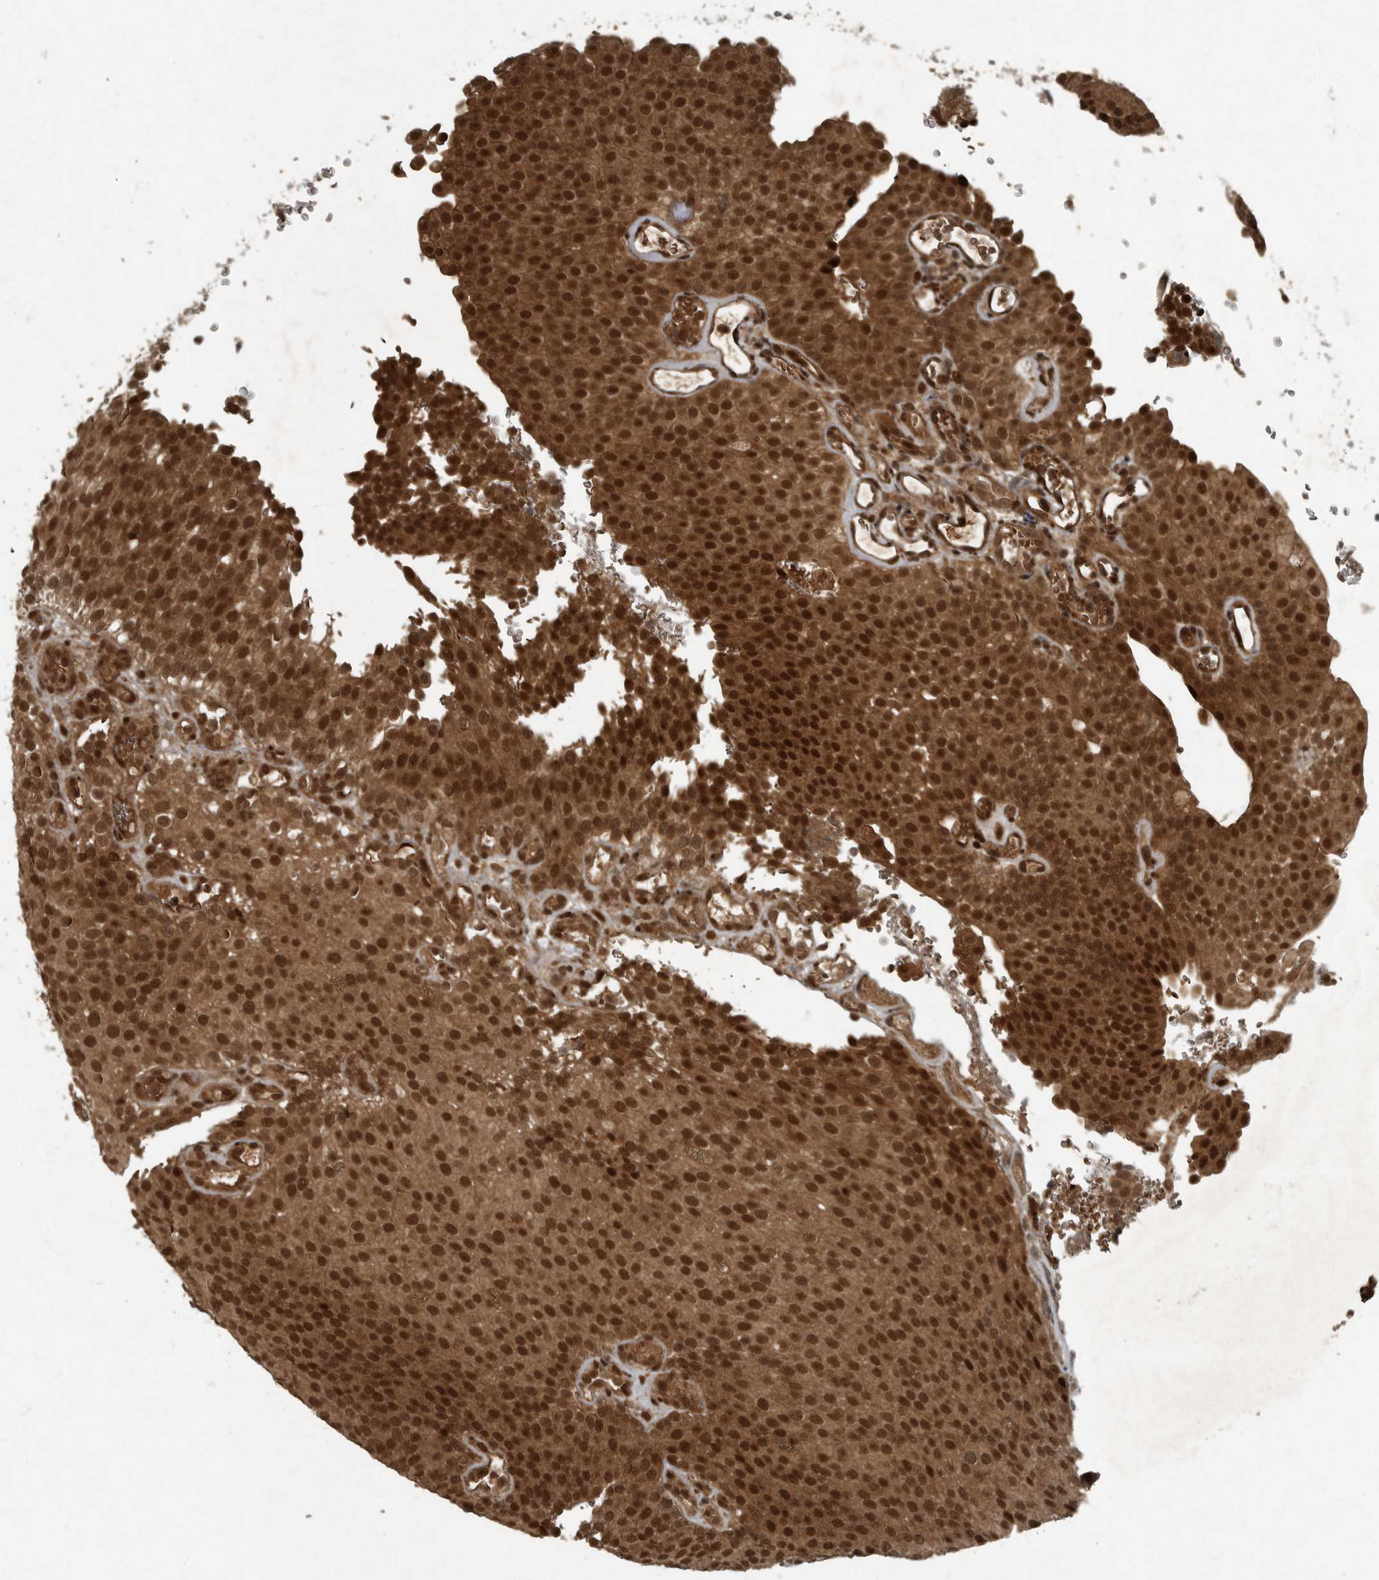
{"staining": {"intensity": "strong", "quantity": ">75%", "location": "cytoplasmic/membranous,nuclear"}, "tissue": "urothelial cancer", "cell_type": "Tumor cells", "image_type": "cancer", "snomed": [{"axis": "morphology", "description": "Urothelial carcinoma, Low grade"}, {"axis": "topography", "description": "Urinary bladder"}], "caption": "This is a micrograph of IHC staining of low-grade urothelial carcinoma, which shows strong staining in the cytoplasmic/membranous and nuclear of tumor cells.", "gene": "FOXO1", "patient": {"sex": "male", "age": 78}}